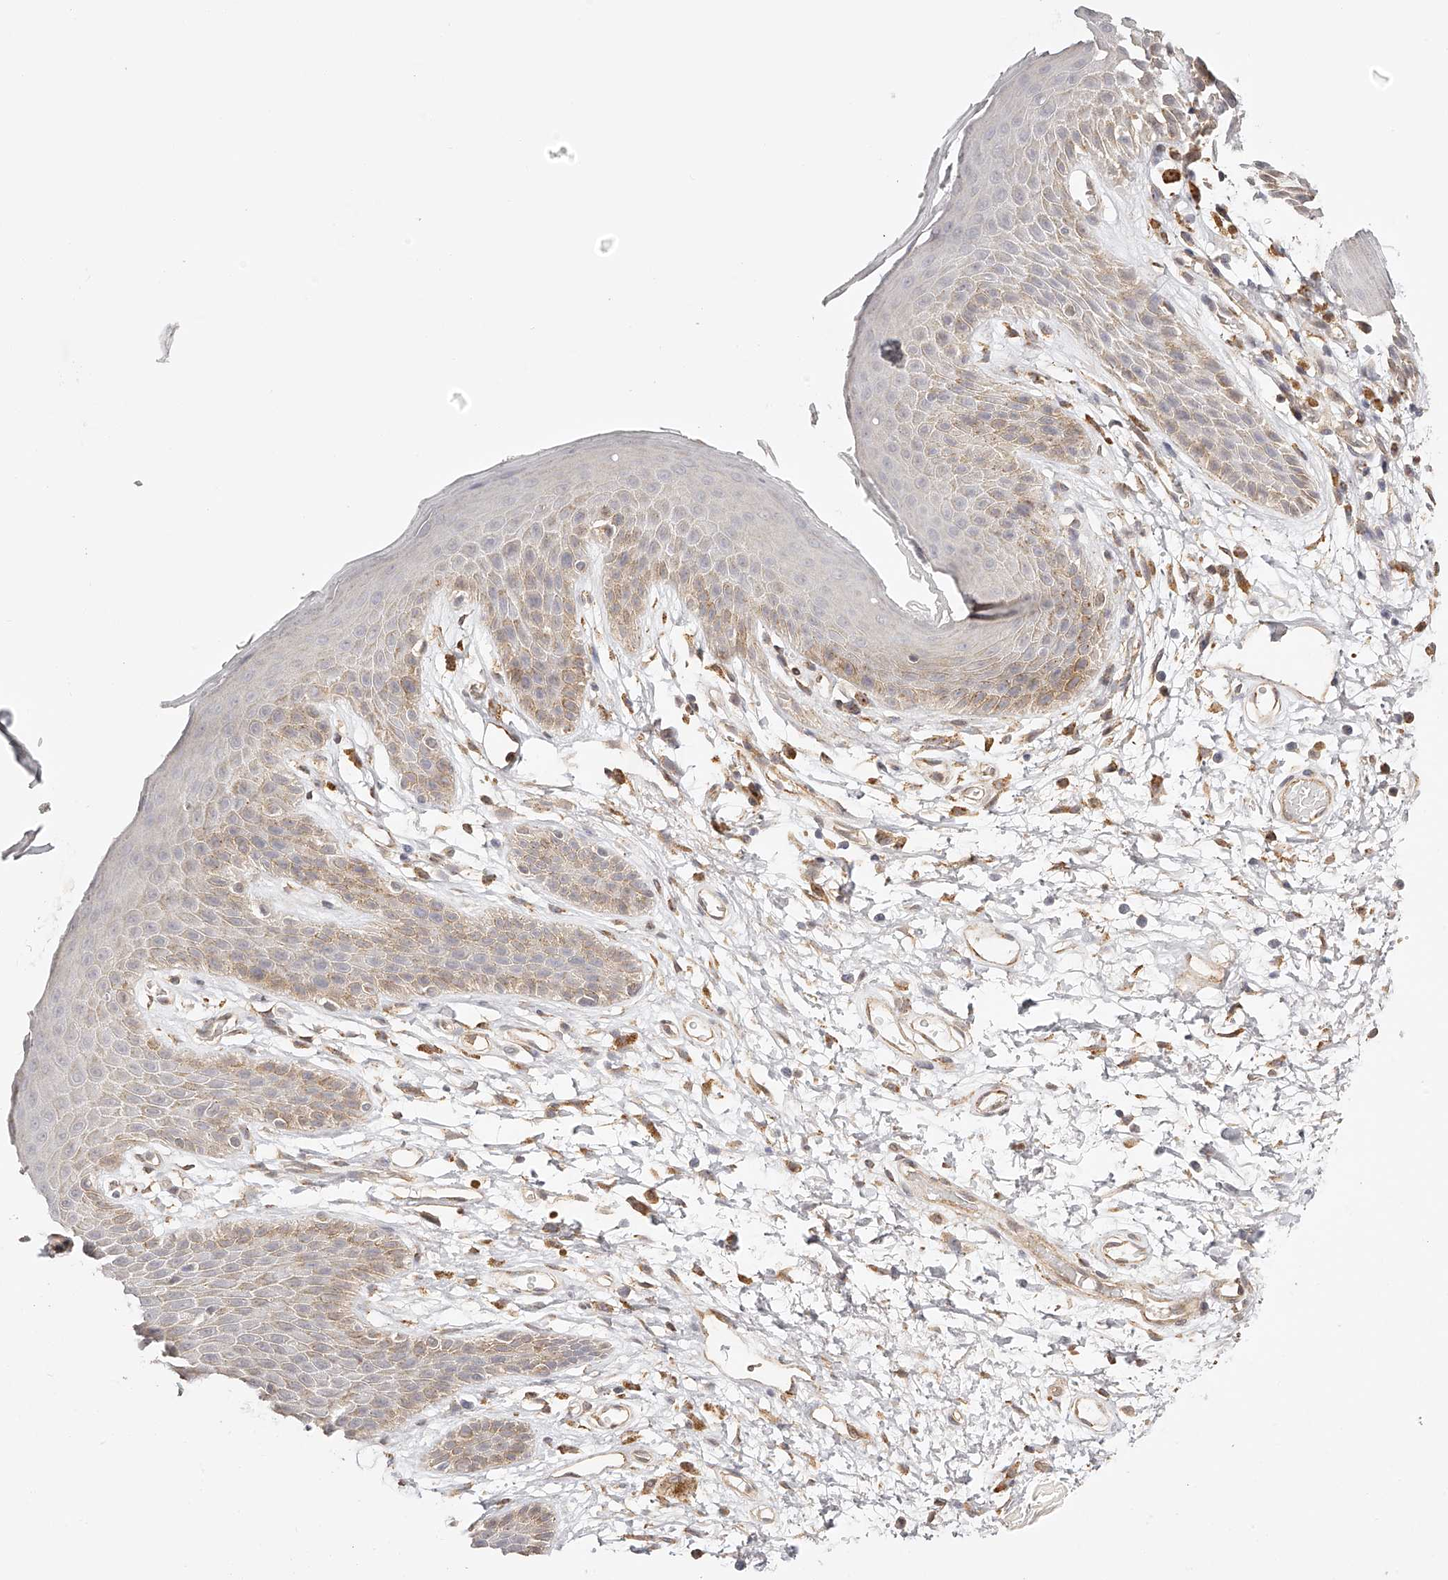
{"staining": {"intensity": "weak", "quantity": "25%-75%", "location": "cytoplasmic/membranous"}, "tissue": "skin", "cell_type": "Epidermal cells", "image_type": "normal", "snomed": [{"axis": "morphology", "description": "Normal tissue, NOS"}, {"axis": "topography", "description": "Anal"}], "caption": "Brown immunohistochemical staining in normal human skin demonstrates weak cytoplasmic/membranous staining in approximately 25%-75% of epidermal cells. Nuclei are stained in blue.", "gene": "SYNC", "patient": {"sex": "male", "age": 74}}